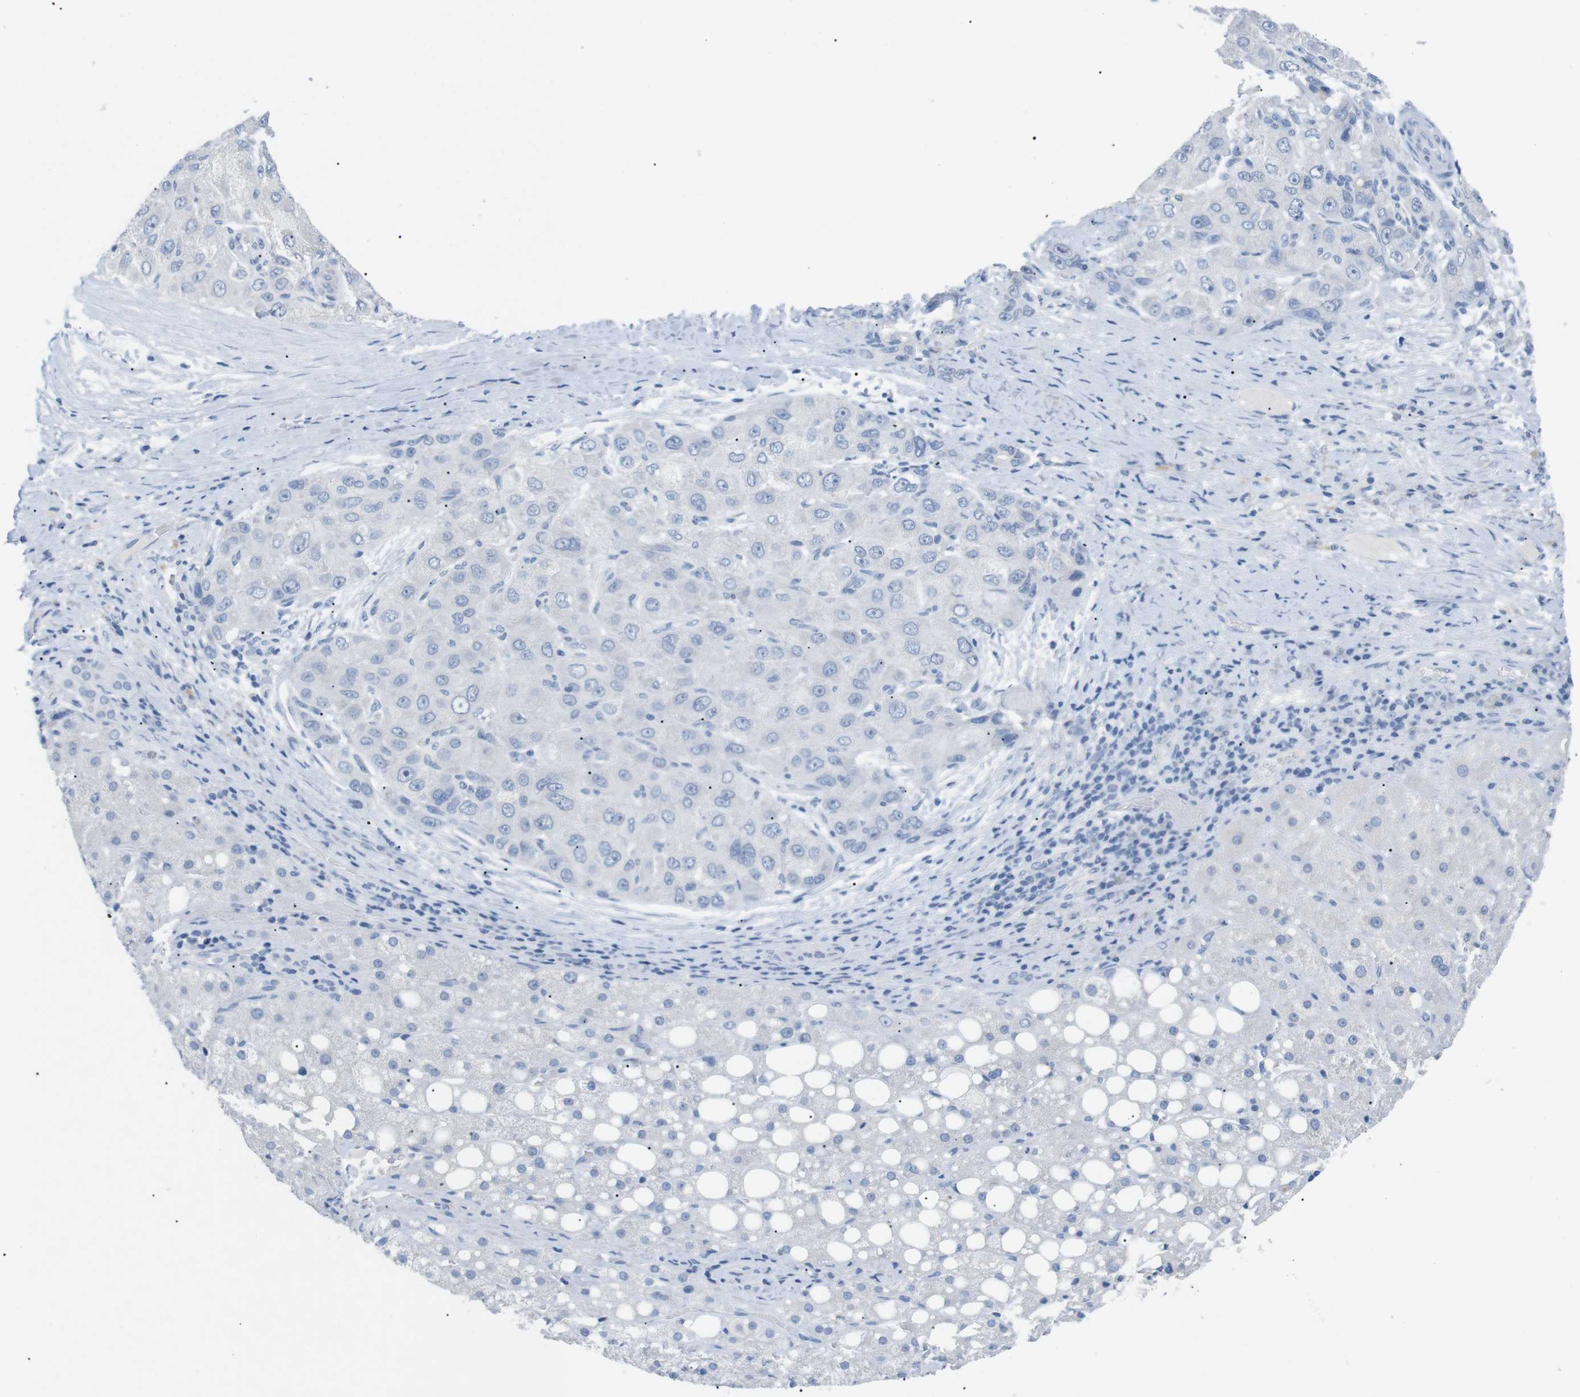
{"staining": {"intensity": "negative", "quantity": "none", "location": "none"}, "tissue": "liver cancer", "cell_type": "Tumor cells", "image_type": "cancer", "snomed": [{"axis": "morphology", "description": "Carcinoma, Hepatocellular, NOS"}, {"axis": "topography", "description": "Liver"}], "caption": "There is no significant positivity in tumor cells of liver hepatocellular carcinoma.", "gene": "HBG2", "patient": {"sex": "male", "age": 80}}